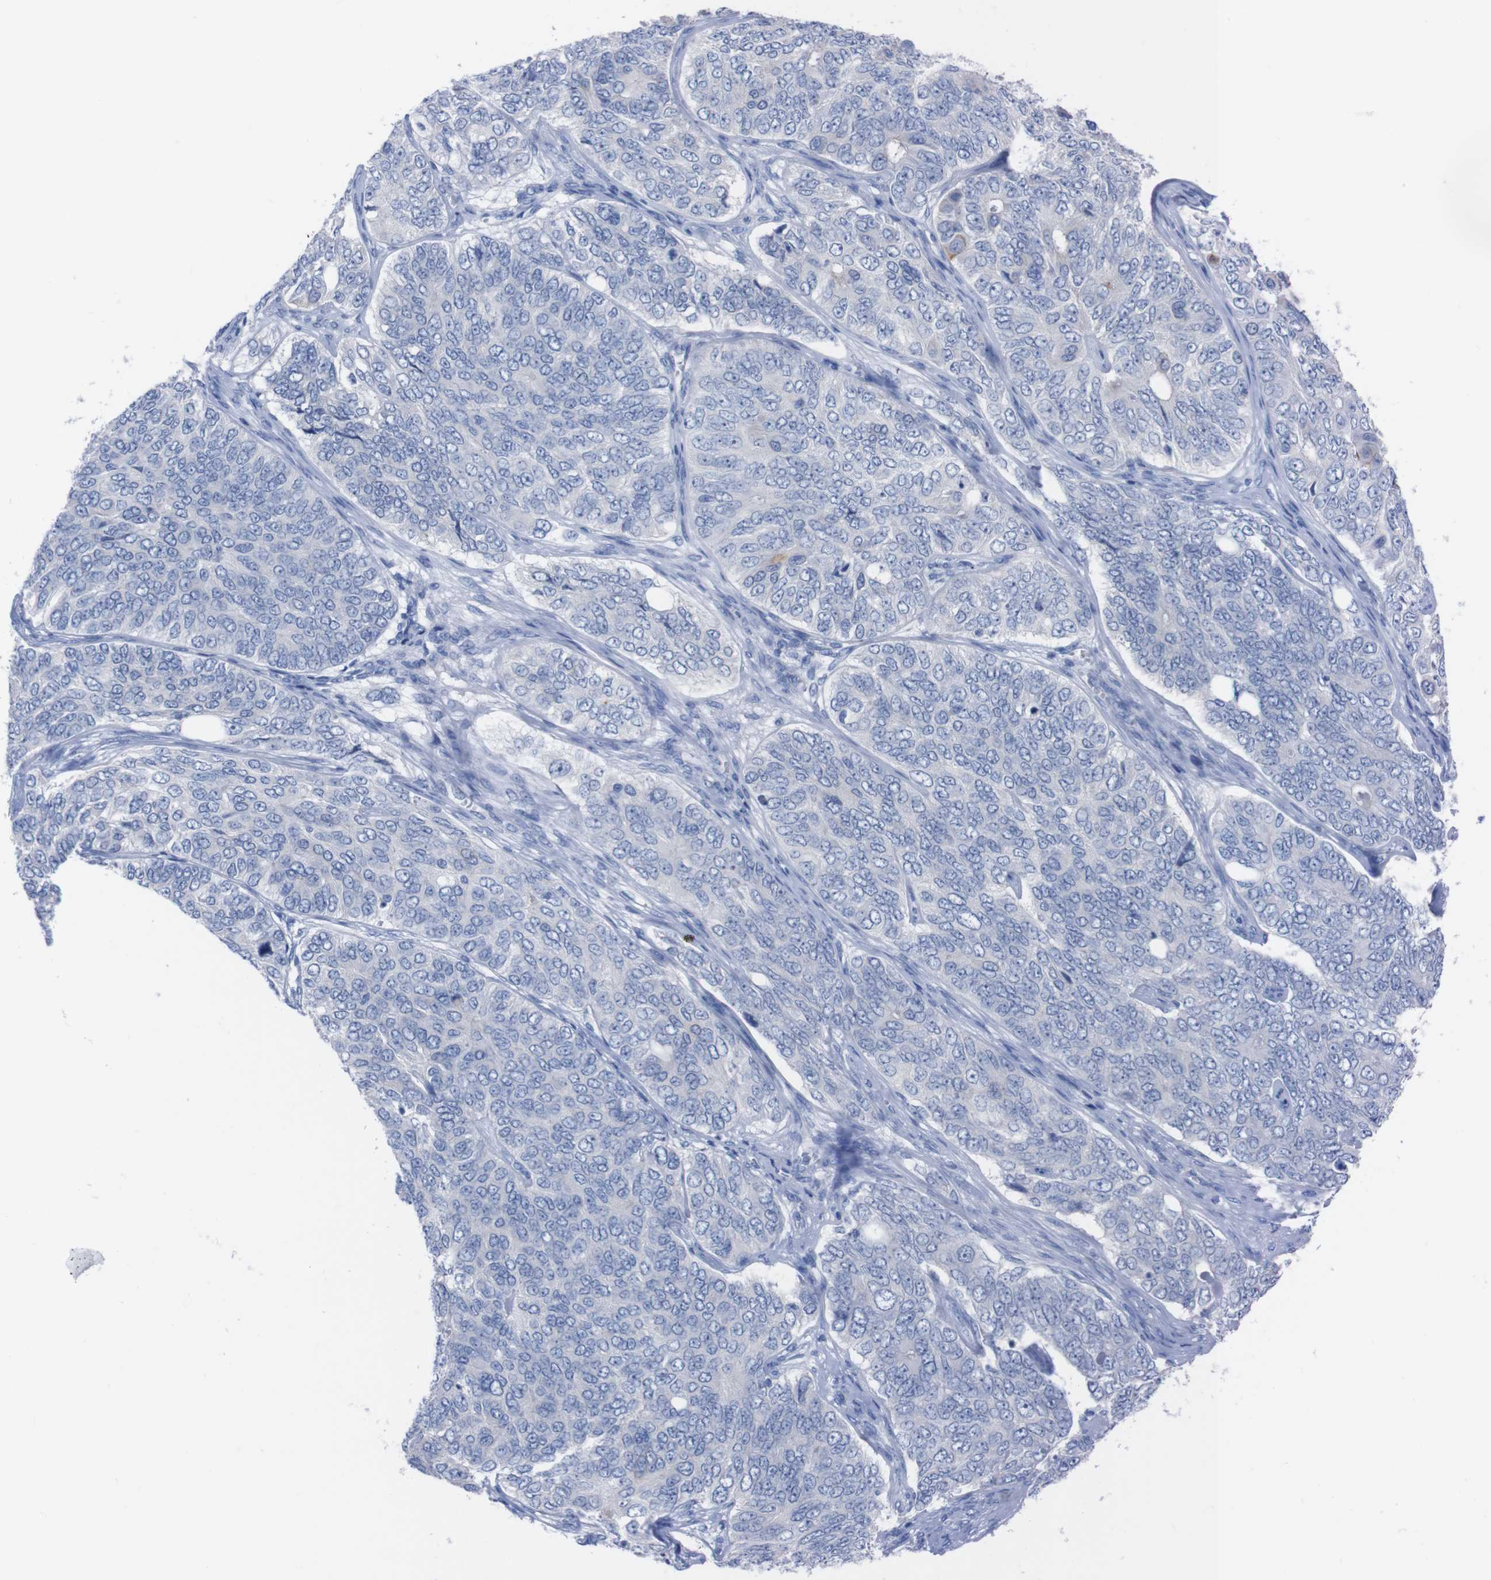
{"staining": {"intensity": "negative", "quantity": "none", "location": "none"}, "tissue": "ovarian cancer", "cell_type": "Tumor cells", "image_type": "cancer", "snomed": [{"axis": "morphology", "description": "Carcinoma, endometroid"}, {"axis": "topography", "description": "Ovary"}], "caption": "This is a histopathology image of immunohistochemistry staining of ovarian cancer (endometroid carcinoma), which shows no expression in tumor cells.", "gene": "TMEM243", "patient": {"sex": "female", "age": 51}}